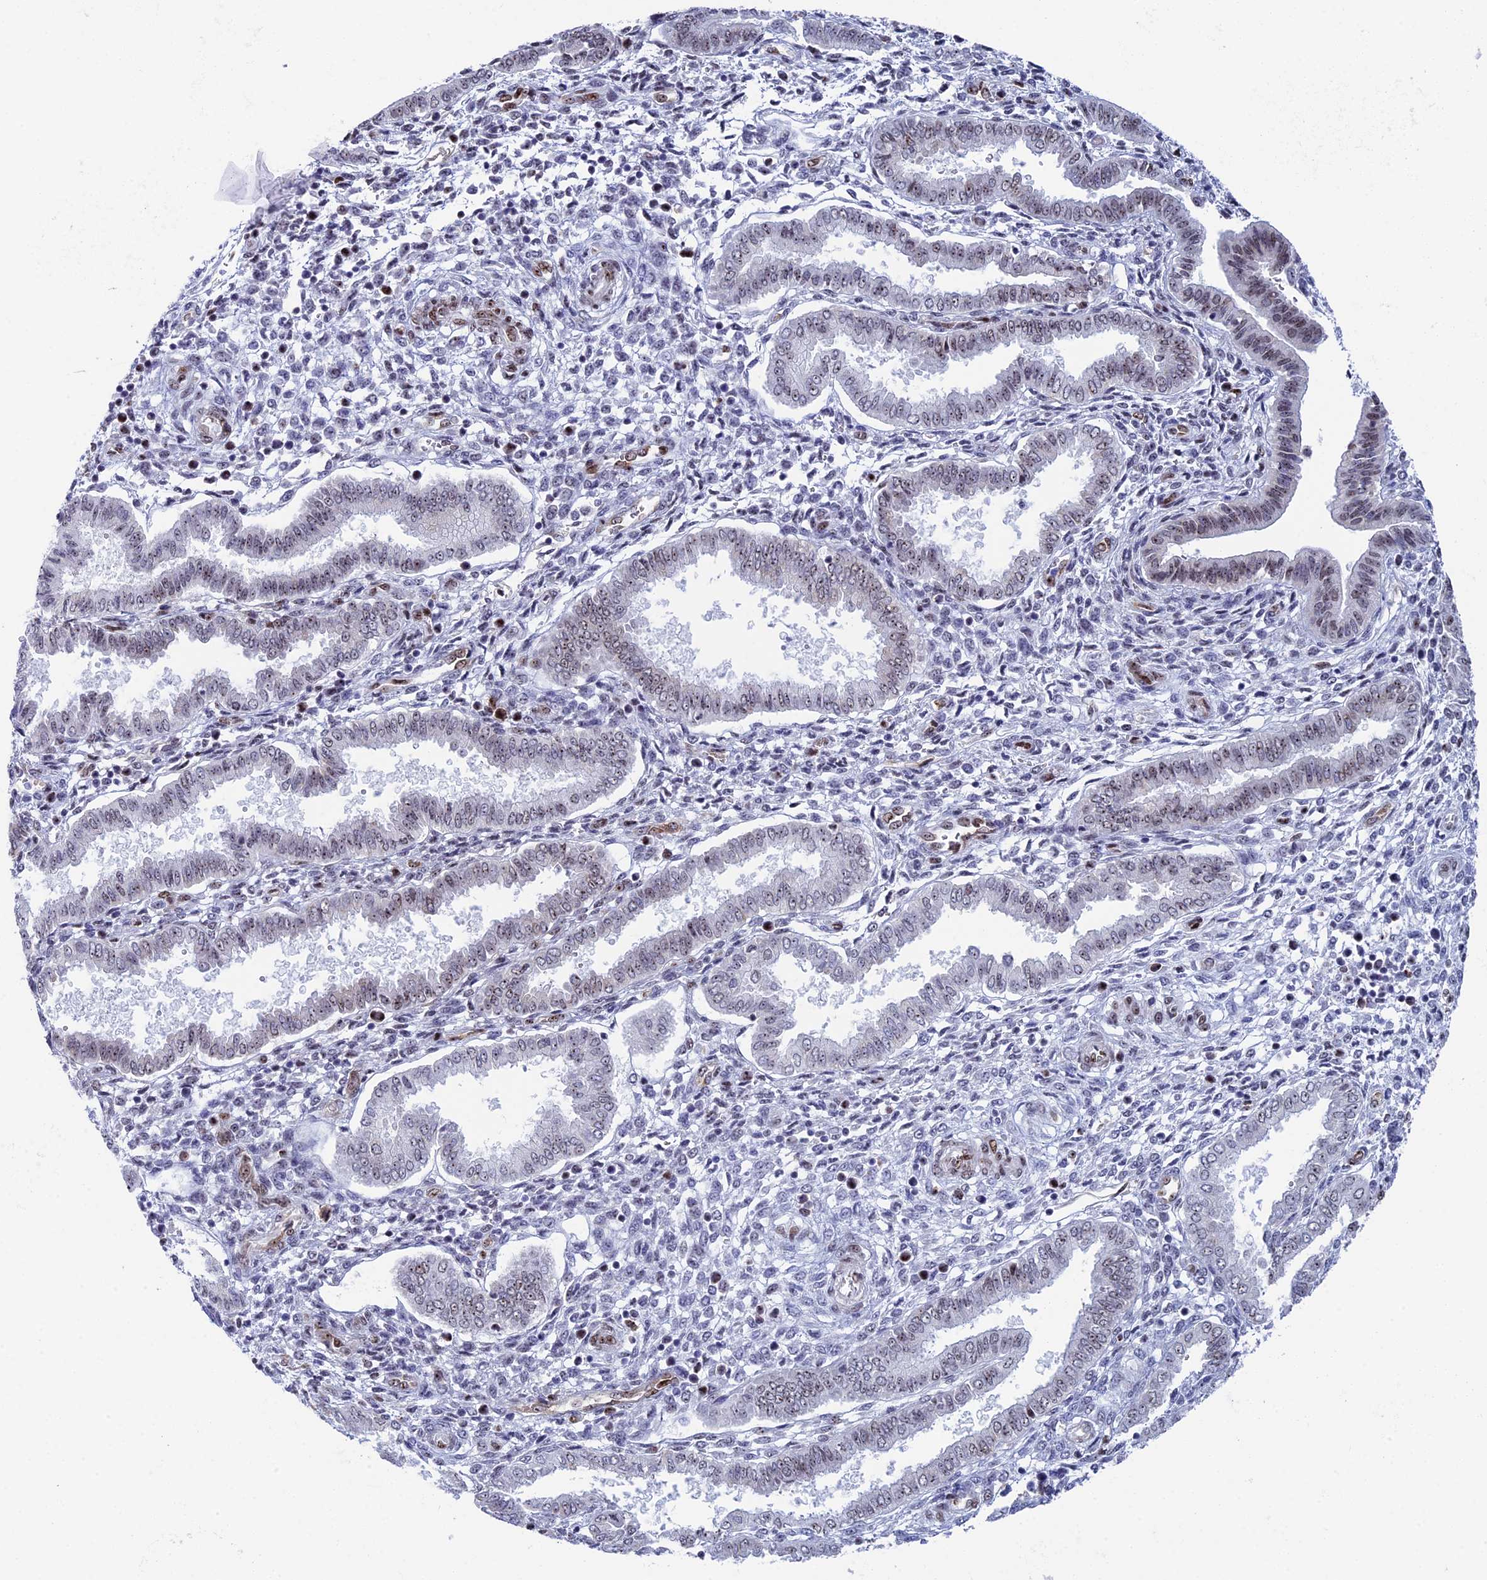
{"staining": {"intensity": "negative", "quantity": "none", "location": "none"}, "tissue": "endometrium", "cell_type": "Cells in endometrial stroma", "image_type": "normal", "snomed": [{"axis": "morphology", "description": "Normal tissue, NOS"}, {"axis": "topography", "description": "Endometrium"}], "caption": "This is a photomicrograph of immunohistochemistry staining of benign endometrium, which shows no expression in cells in endometrial stroma. The staining was performed using DAB (3,3'-diaminobenzidine) to visualize the protein expression in brown, while the nuclei were stained in blue with hematoxylin (Magnification: 20x).", "gene": "CCDC86", "patient": {"sex": "female", "age": 24}}